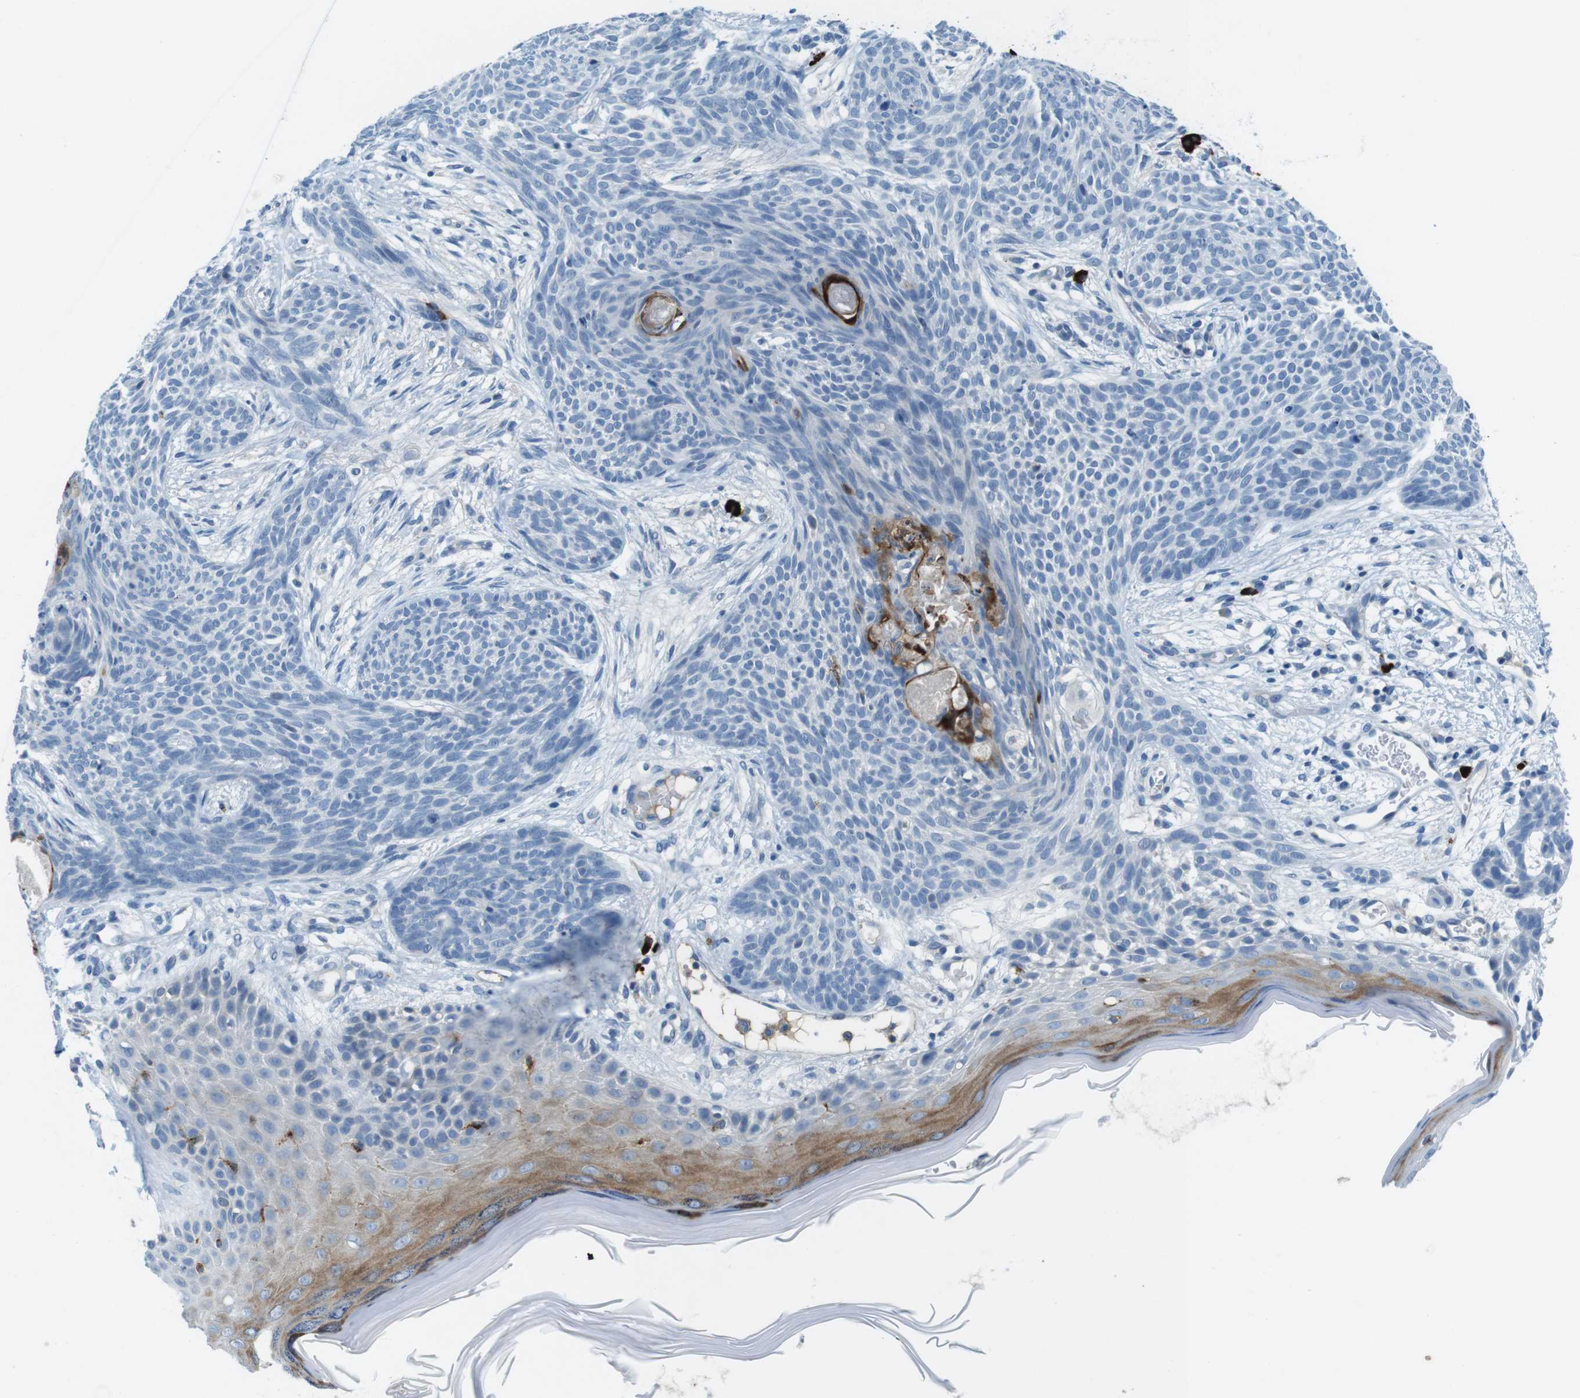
{"staining": {"intensity": "negative", "quantity": "none", "location": "none"}, "tissue": "skin cancer", "cell_type": "Tumor cells", "image_type": "cancer", "snomed": [{"axis": "morphology", "description": "Basal cell carcinoma"}, {"axis": "topography", "description": "Skin"}], "caption": "Immunohistochemistry (IHC) image of skin cancer (basal cell carcinoma) stained for a protein (brown), which shows no staining in tumor cells. The staining was performed using DAB (3,3'-diaminobenzidine) to visualize the protein expression in brown, while the nuclei were stained in blue with hematoxylin (Magnification: 20x).", "gene": "SLC35A3", "patient": {"sex": "female", "age": 59}}